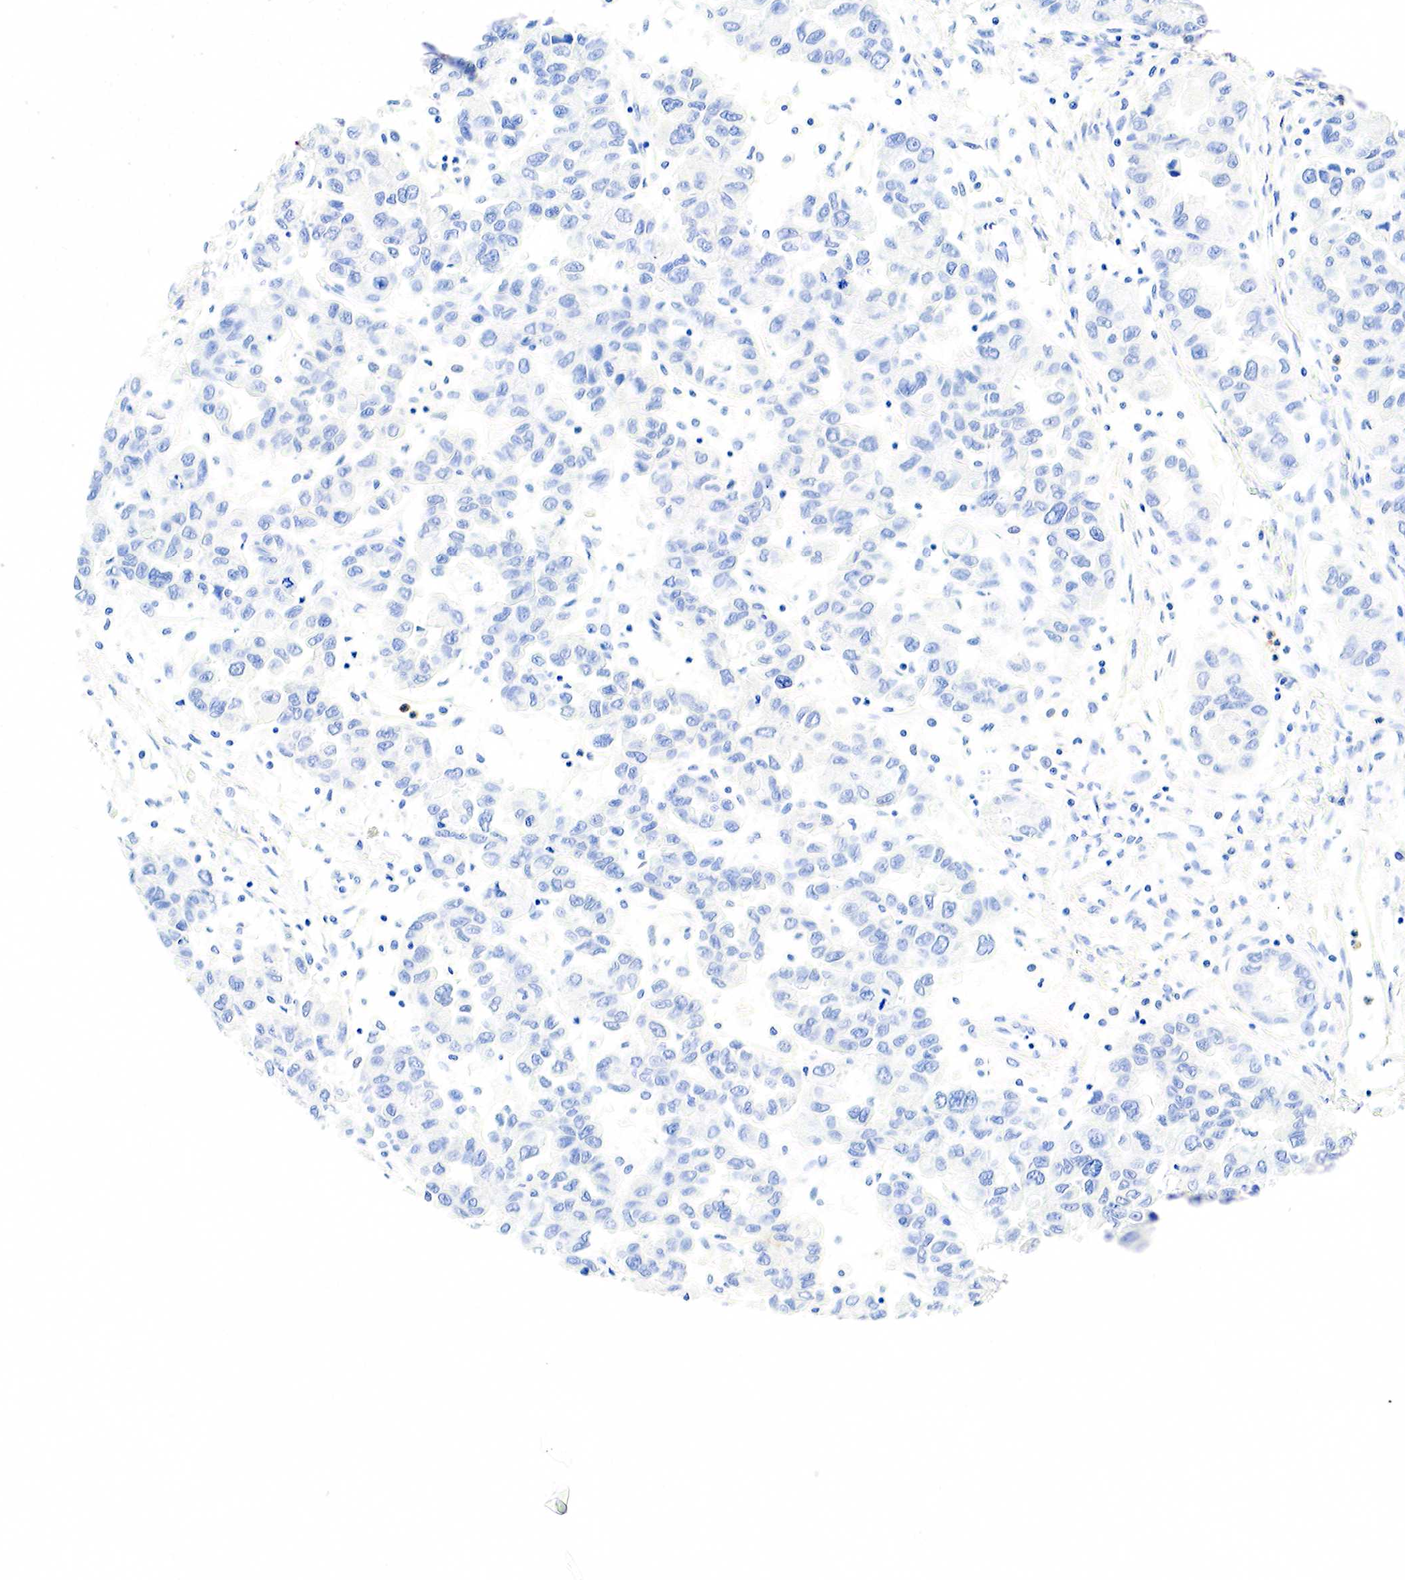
{"staining": {"intensity": "negative", "quantity": "none", "location": "none"}, "tissue": "ovarian cancer", "cell_type": "Tumor cells", "image_type": "cancer", "snomed": [{"axis": "morphology", "description": "Cystadenocarcinoma, serous, NOS"}, {"axis": "topography", "description": "Ovary"}], "caption": "A high-resolution histopathology image shows immunohistochemistry staining of ovarian cancer (serous cystadenocarcinoma), which demonstrates no significant positivity in tumor cells.", "gene": "FUT4", "patient": {"sex": "female", "age": 84}}